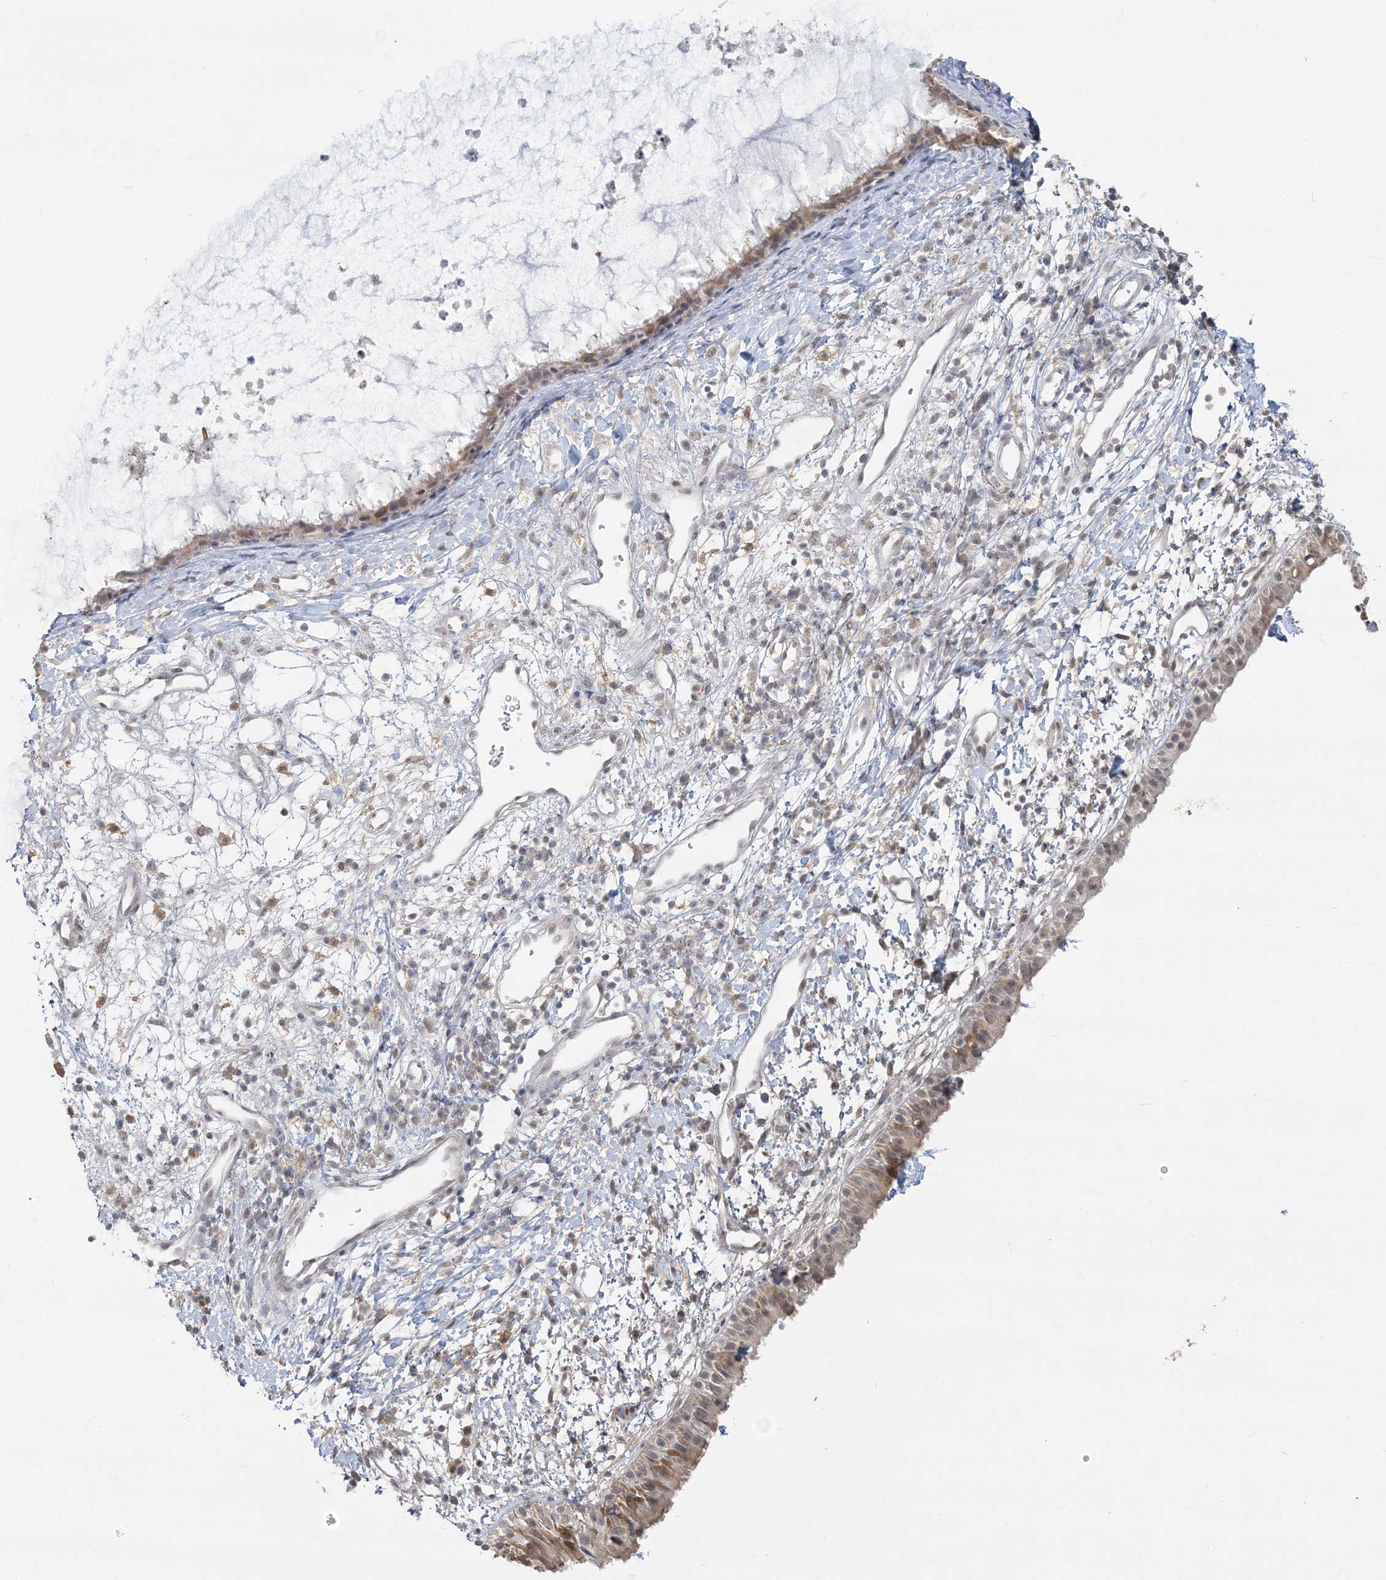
{"staining": {"intensity": "weak", "quantity": ">75%", "location": "cytoplasmic/membranous,nuclear"}, "tissue": "nasopharynx", "cell_type": "Respiratory epithelial cells", "image_type": "normal", "snomed": [{"axis": "morphology", "description": "Normal tissue, NOS"}, {"axis": "topography", "description": "Nasopharynx"}], "caption": "This histopathology image shows immunohistochemistry (IHC) staining of unremarkable human nasopharynx, with low weak cytoplasmic/membranous,nuclear expression in about >75% of respiratory epithelial cells.", "gene": "ANKS1A", "patient": {"sex": "male", "age": 22}}